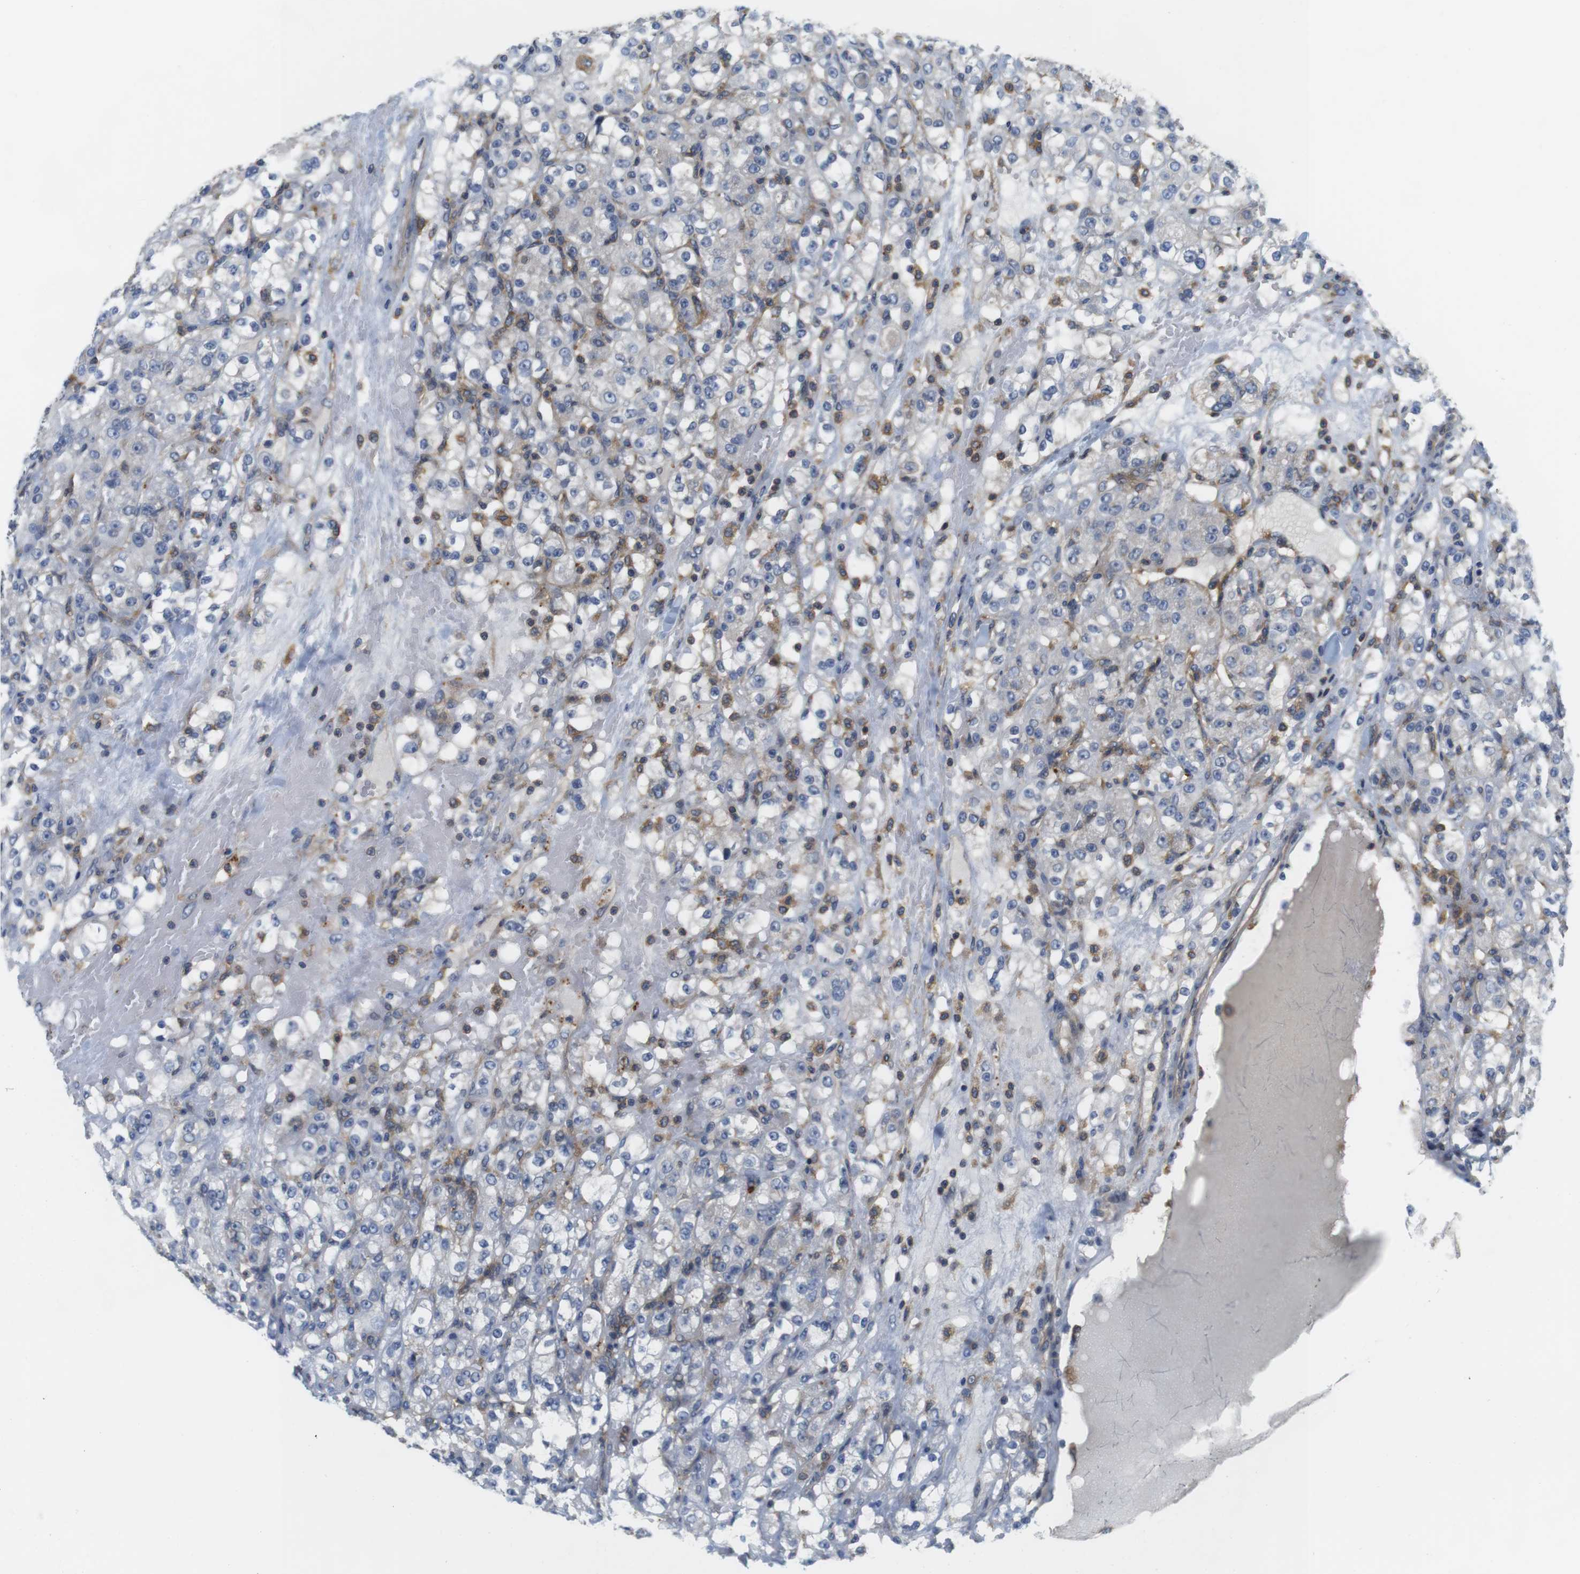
{"staining": {"intensity": "negative", "quantity": "none", "location": "none"}, "tissue": "renal cancer", "cell_type": "Tumor cells", "image_type": "cancer", "snomed": [{"axis": "morphology", "description": "Normal tissue, NOS"}, {"axis": "morphology", "description": "Adenocarcinoma, NOS"}, {"axis": "topography", "description": "Kidney"}], "caption": "Tumor cells show no significant staining in renal cancer.", "gene": "HERPUD2", "patient": {"sex": "male", "age": 61}}